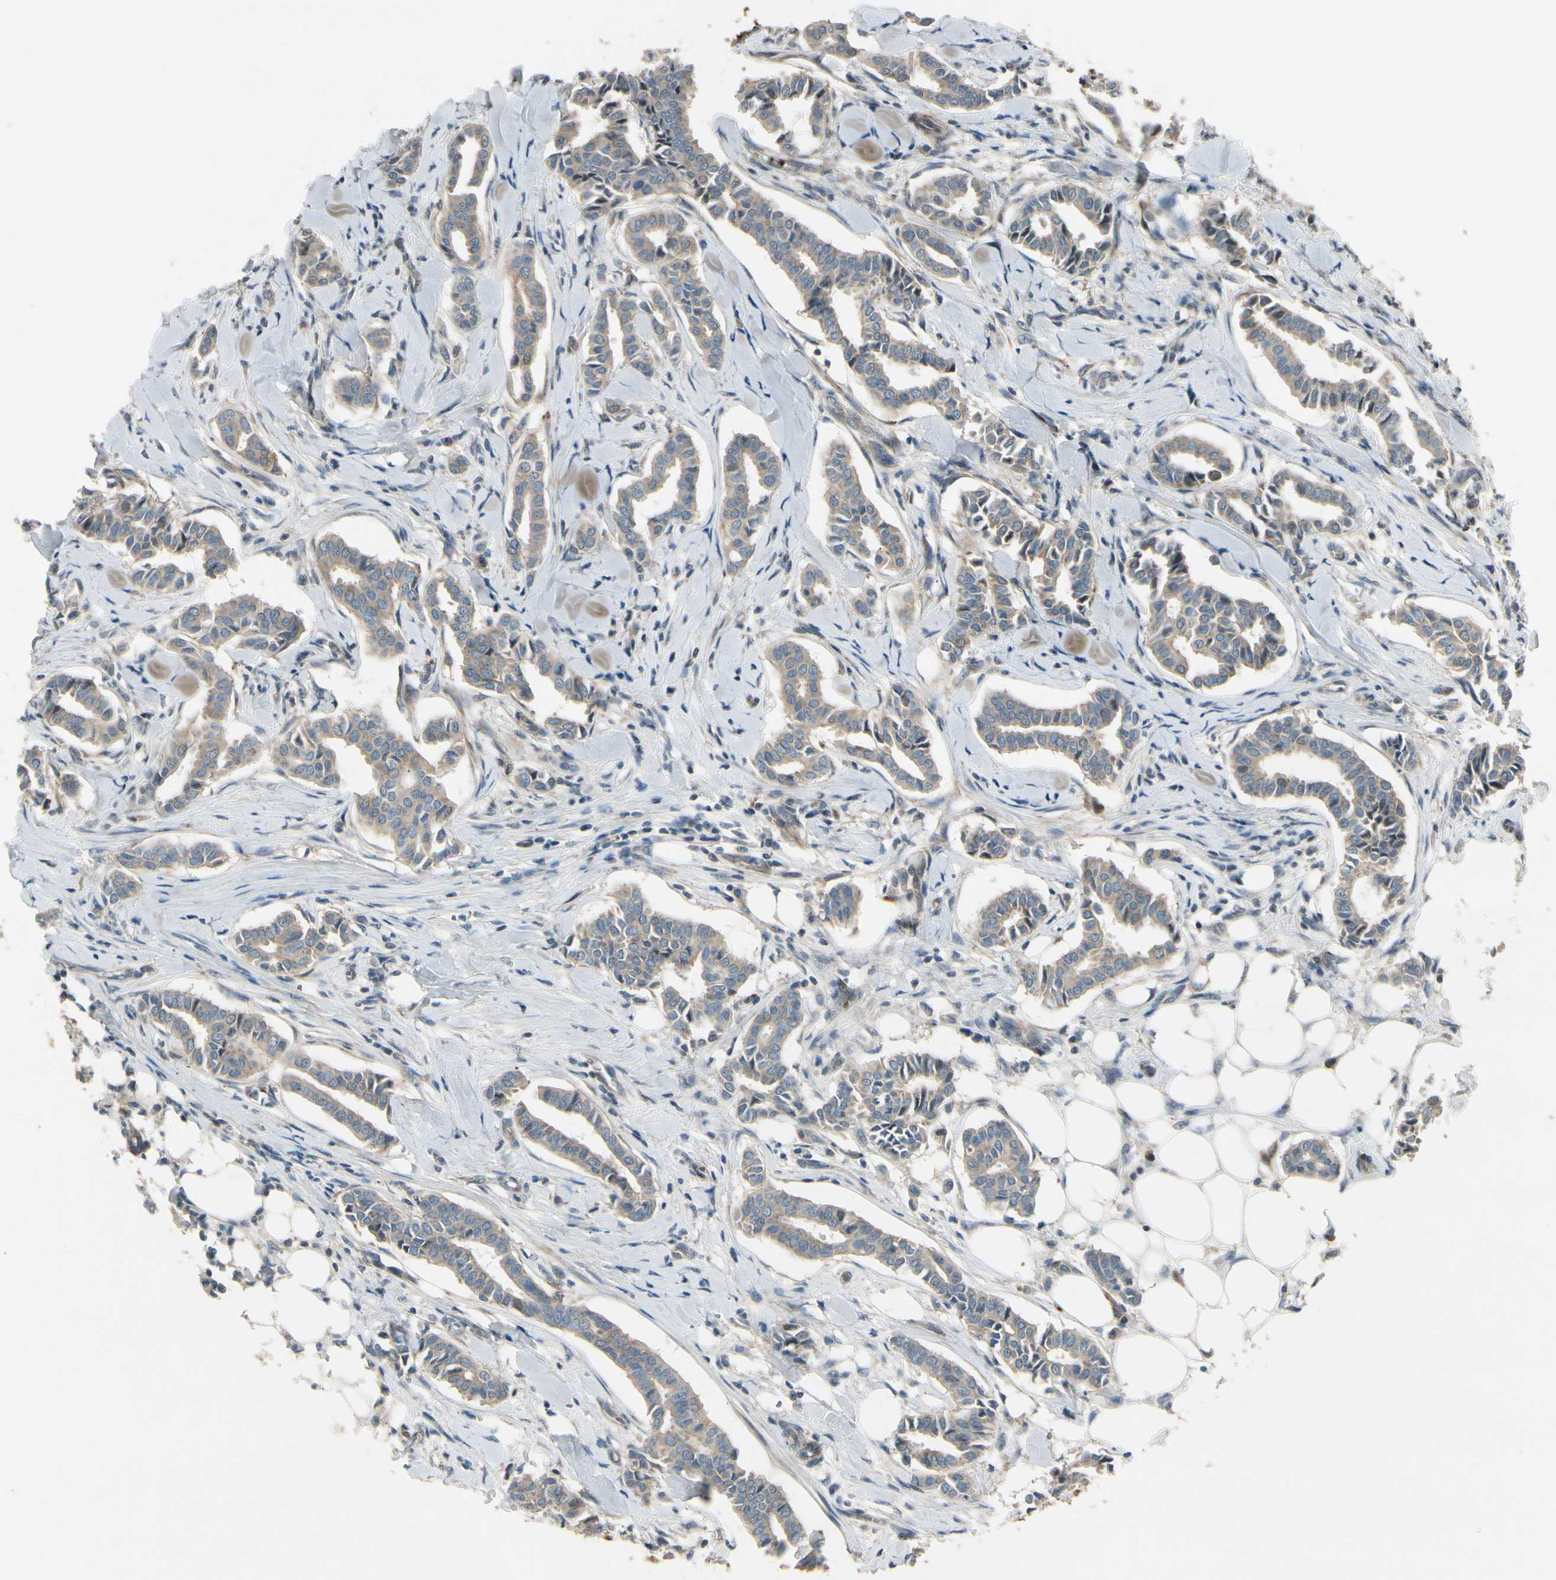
{"staining": {"intensity": "weak", "quantity": ">75%", "location": "cytoplasmic/membranous"}, "tissue": "head and neck cancer", "cell_type": "Tumor cells", "image_type": "cancer", "snomed": [{"axis": "morphology", "description": "Adenocarcinoma, NOS"}, {"axis": "topography", "description": "Salivary gland"}, {"axis": "topography", "description": "Head-Neck"}], "caption": "IHC image of neoplastic tissue: head and neck cancer stained using immunohistochemistry displays low levels of weak protein expression localized specifically in the cytoplasmic/membranous of tumor cells, appearing as a cytoplasmic/membranous brown color.", "gene": "PPP3CB", "patient": {"sex": "female", "age": 59}}